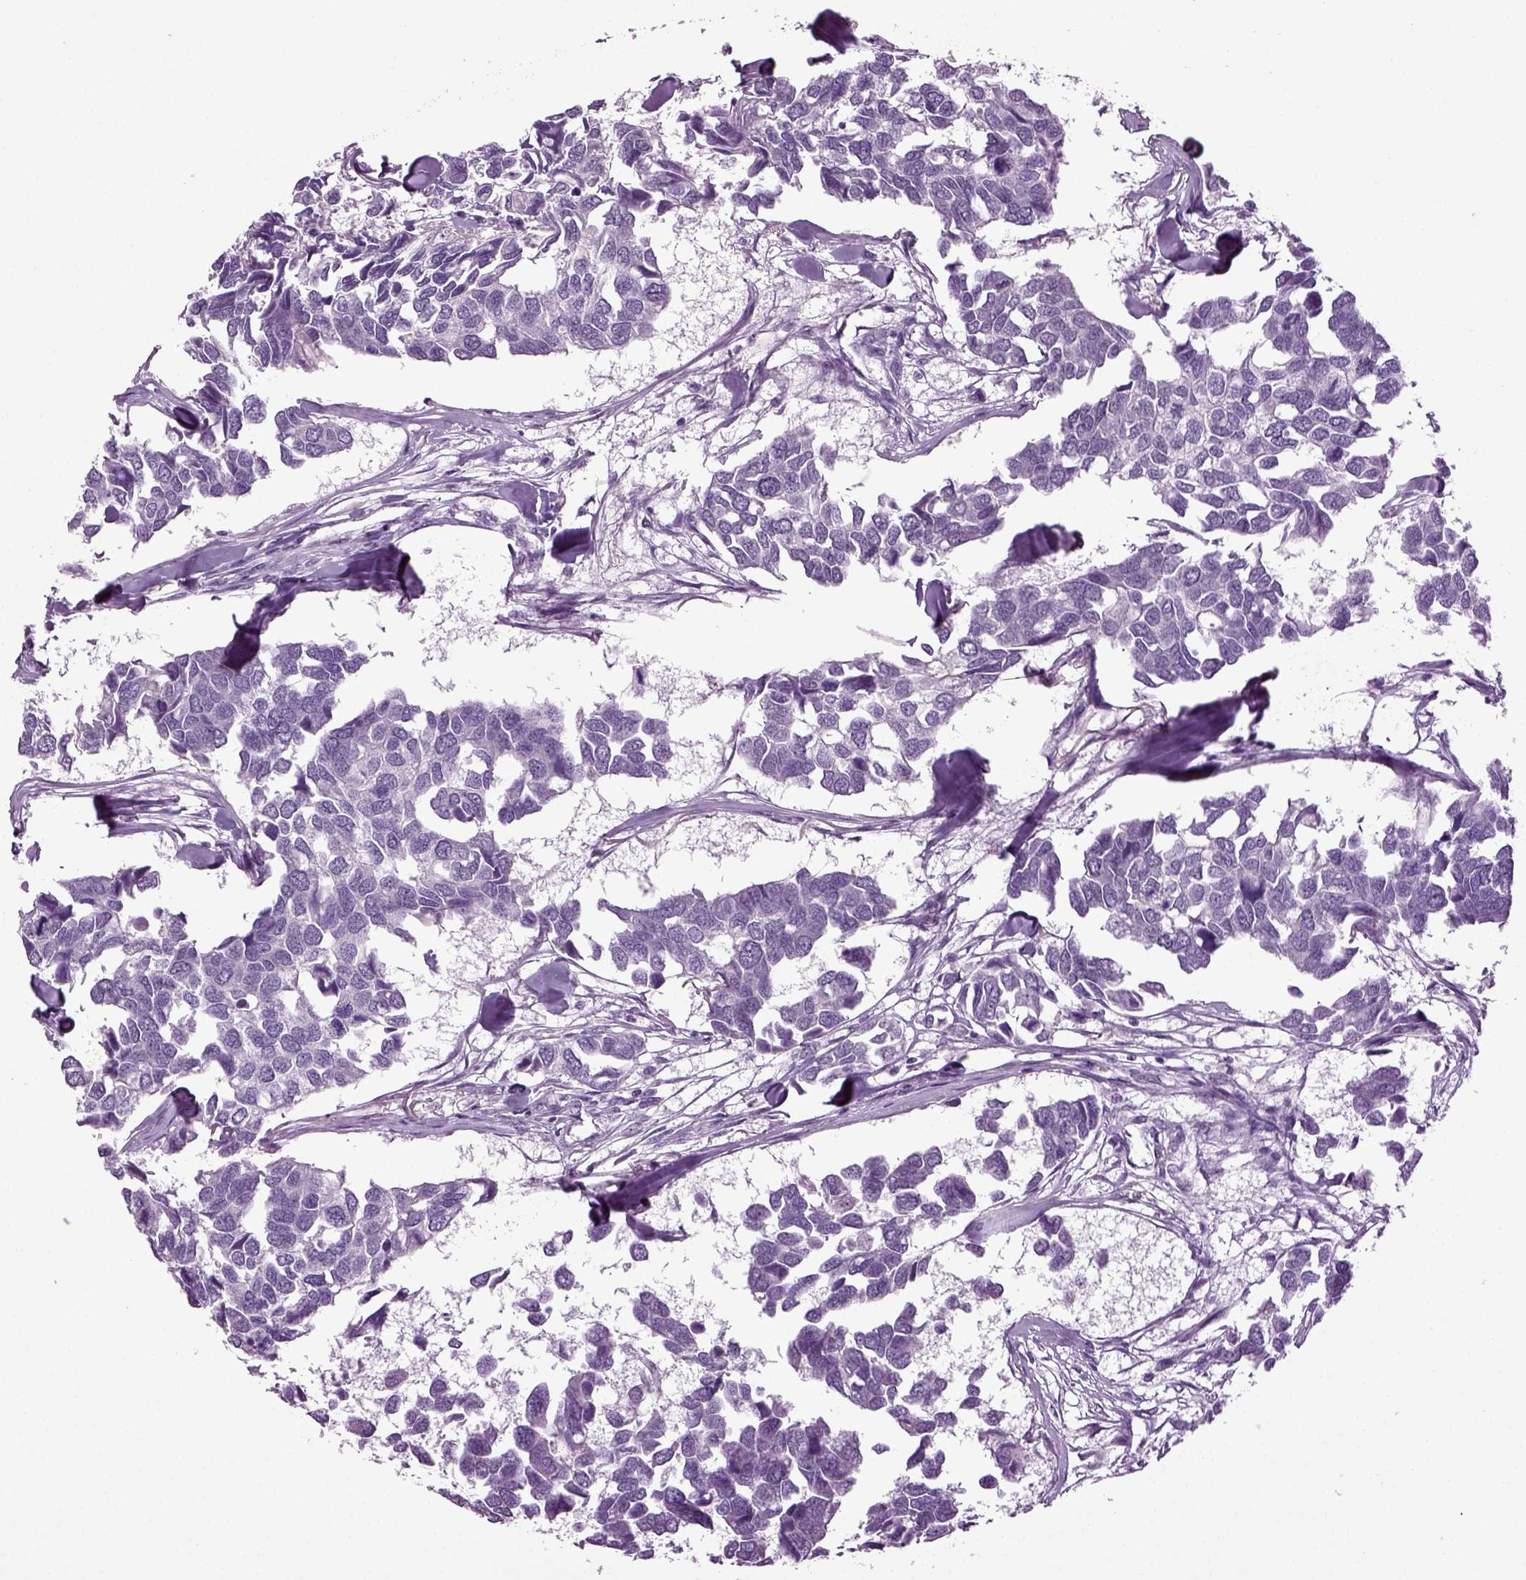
{"staining": {"intensity": "negative", "quantity": "none", "location": "none"}, "tissue": "breast cancer", "cell_type": "Tumor cells", "image_type": "cancer", "snomed": [{"axis": "morphology", "description": "Duct carcinoma"}, {"axis": "topography", "description": "Breast"}], "caption": "Immunohistochemical staining of intraductal carcinoma (breast) displays no significant expression in tumor cells.", "gene": "SLC17A6", "patient": {"sex": "female", "age": 83}}